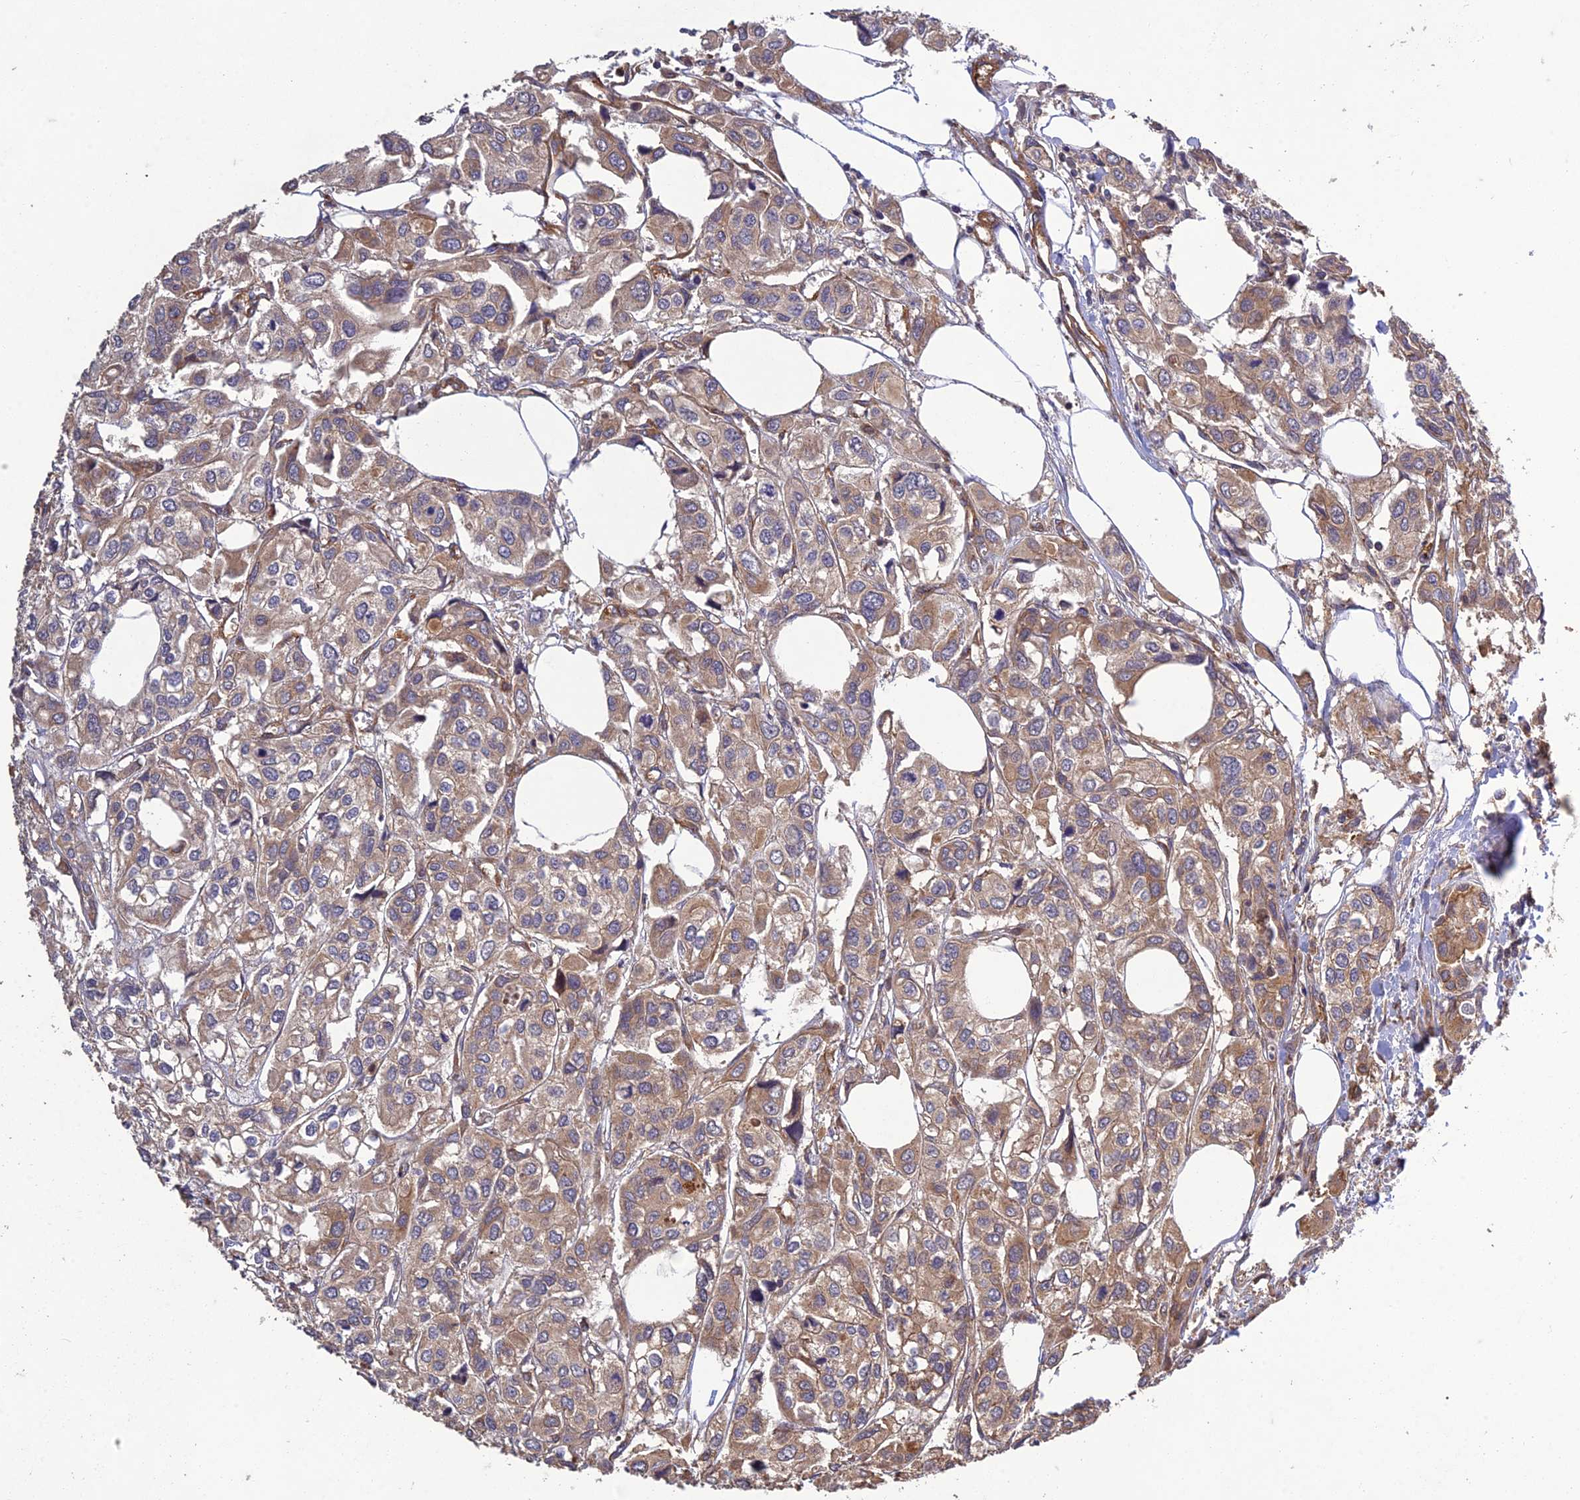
{"staining": {"intensity": "weak", "quantity": ">75%", "location": "cytoplasmic/membranous"}, "tissue": "urothelial cancer", "cell_type": "Tumor cells", "image_type": "cancer", "snomed": [{"axis": "morphology", "description": "Urothelial carcinoma, High grade"}, {"axis": "topography", "description": "Urinary bladder"}], "caption": "Weak cytoplasmic/membranous positivity for a protein is identified in about >75% of tumor cells of urothelial cancer using IHC.", "gene": "TMEM131L", "patient": {"sex": "male", "age": 67}}